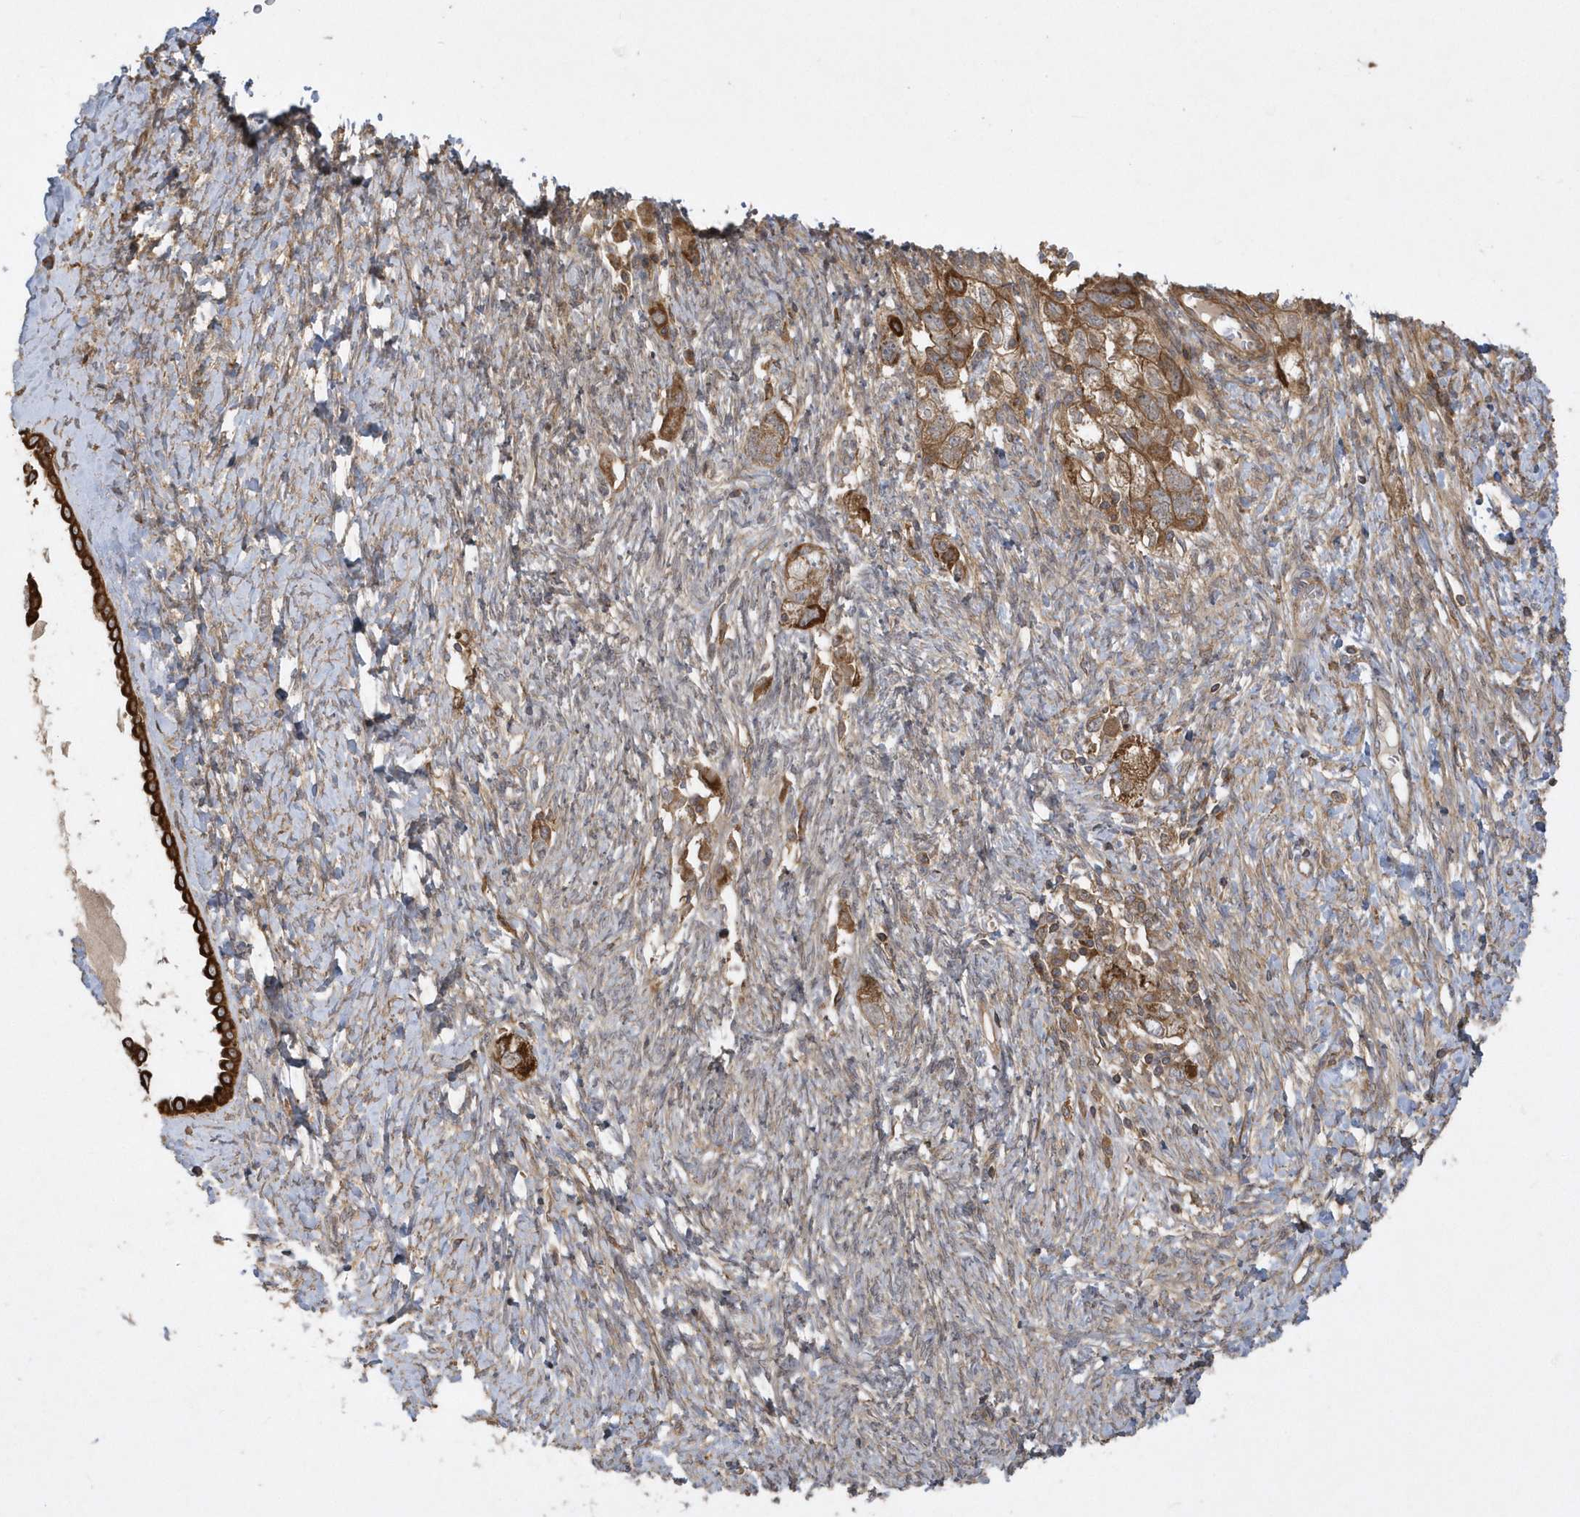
{"staining": {"intensity": "moderate", "quantity": ">75%", "location": "cytoplasmic/membranous"}, "tissue": "ovarian cancer", "cell_type": "Tumor cells", "image_type": "cancer", "snomed": [{"axis": "morphology", "description": "Carcinoma, NOS"}, {"axis": "morphology", "description": "Cystadenocarcinoma, serous, NOS"}, {"axis": "topography", "description": "Ovary"}], "caption": "Protein staining of ovarian serous cystadenocarcinoma tissue shows moderate cytoplasmic/membranous staining in about >75% of tumor cells.", "gene": "SENP8", "patient": {"sex": "female", "age": 69}}